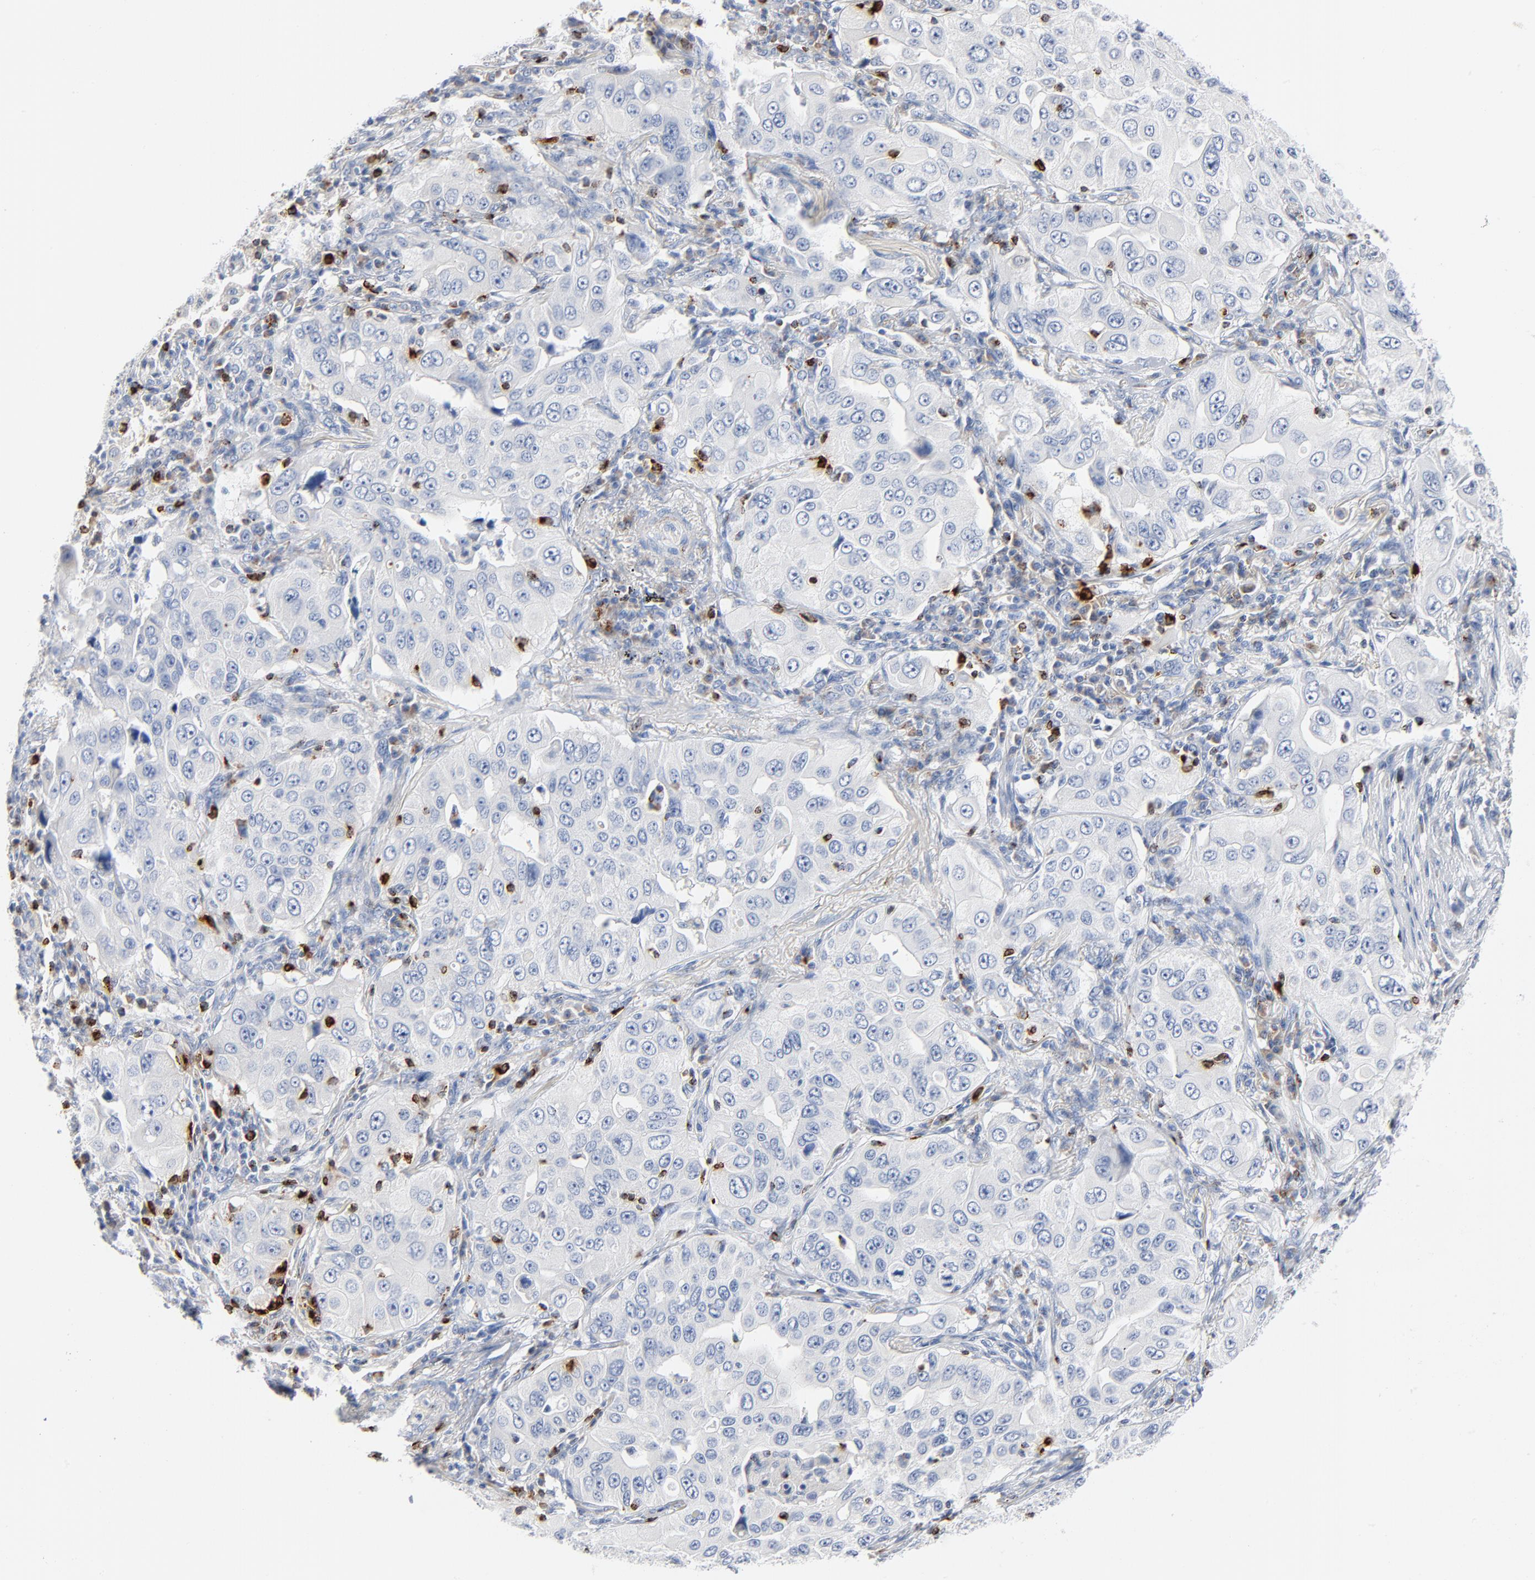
{"staining": {"intensity": "negative", "quantity": "none", "location": "none"}, "tissue": "lung cancer", "cell_type": "Tumor cells", "image_type": "cancer", "snomed": [{"axis": "morphology", "description": "Adenocarcinoma, NOS"}, {"axis": "topography", "description": "Lung"}], "caption": "Protein analysis of lung adenocarcinoma shows no significant staining in tumor cells. (Brightfield microscopy of DAB (3,3'-diaminobenzidine) immunohistochemistry at high magnification).", "gene": "GZMB", "patient": {"sex": "male", "age": 84}}